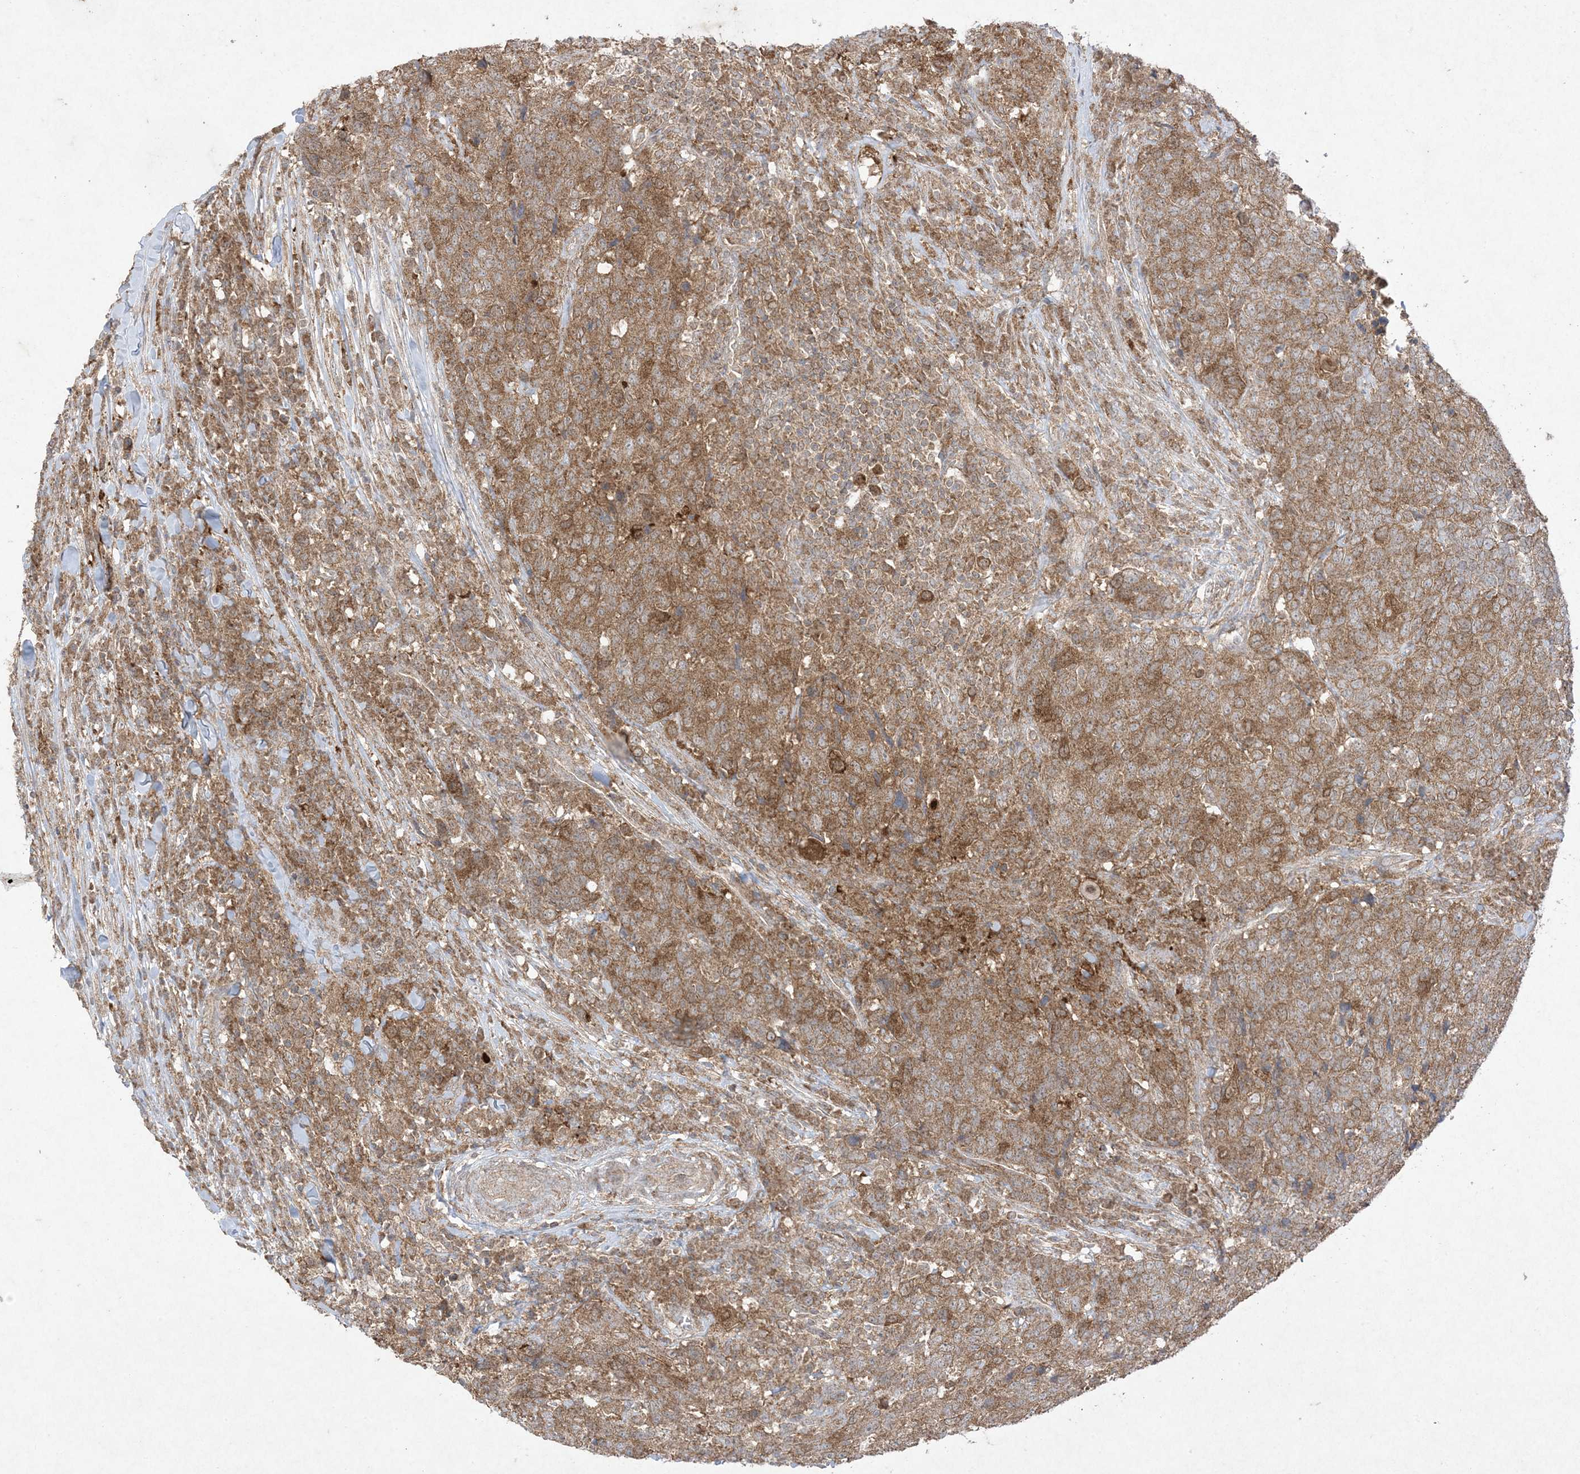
{"staining": {"intensity": "moderate", "quantity": ">75%", "location": "cytoplasmic/membranous"}, "tissue": "head and neck cancer", "cell_type": "Tumor cells", "image_type": "cancer", "snomed": [{"axis": "morphology", "description": "Squamous cell carcinoma, NOS"}, {"axis": "topography", "description": "Head-Neck"}], "caption": "Squamous cell carcinoma (head and neck) stained with a protein marker demonstrates moderate staining in tumor cells.", "gene": "UBE2C", "patient": {"sex": "male", "age": 66}}